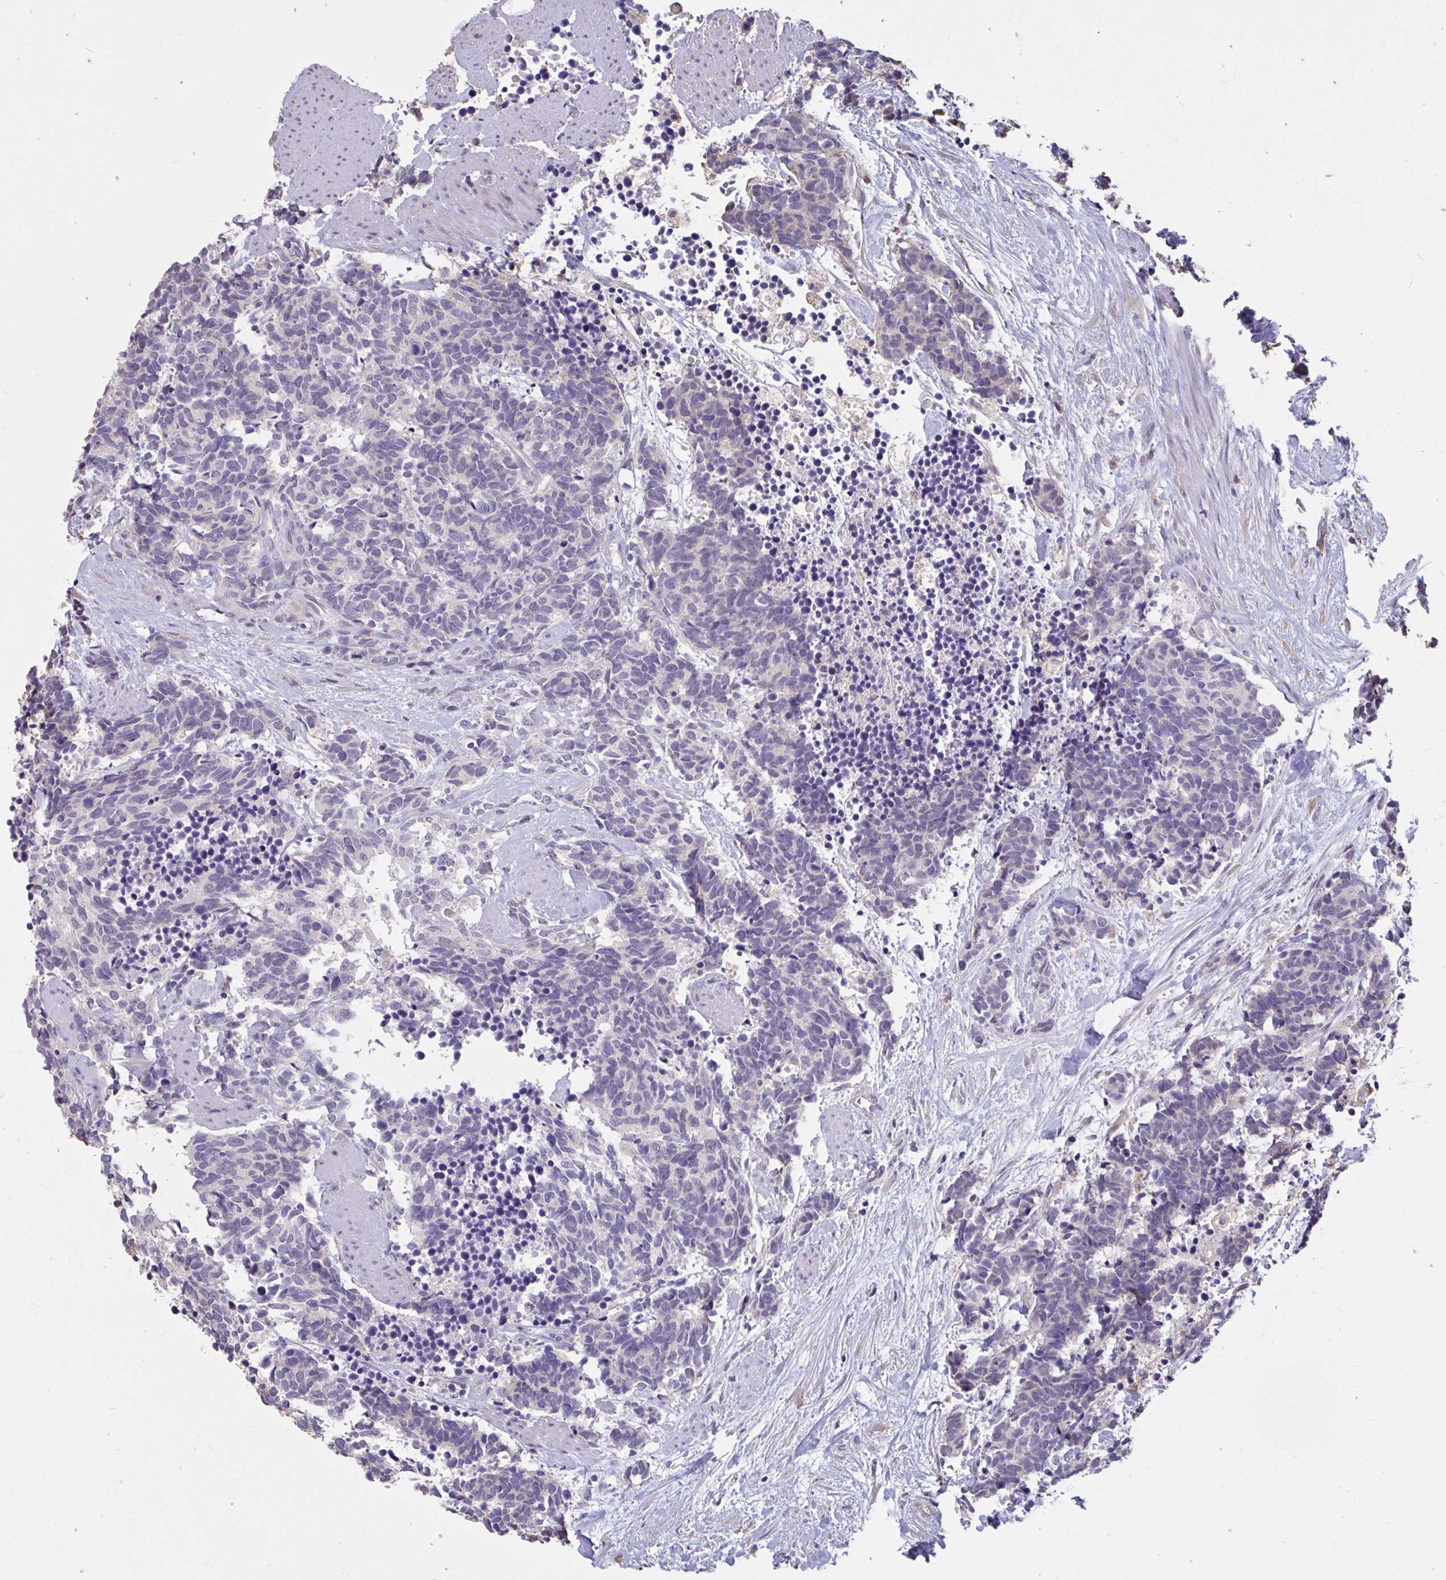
{"staining": {"intensity": "negative", "quantity": "none", "location": "none"}, "tissue": "carcinoid", "cell_type": "Tumor cells", "image_type": "cancer", "snomed": [{"axis": "morphology", "description": "Carcinoma, NOS"}, {"axis": "morphology", "description": "Carcinoid, malignant, NOS"}, {"axis": "topography", "description": "Prostate"}], "caption": "Malignant carcinoid was stained to show a protein in brown. There is no significant positivity in tumor cells. (DAB IHC with hematoxylin counter stain).", "gene": "DDX39A", "patient": {"sex": "male", "age": 57}}